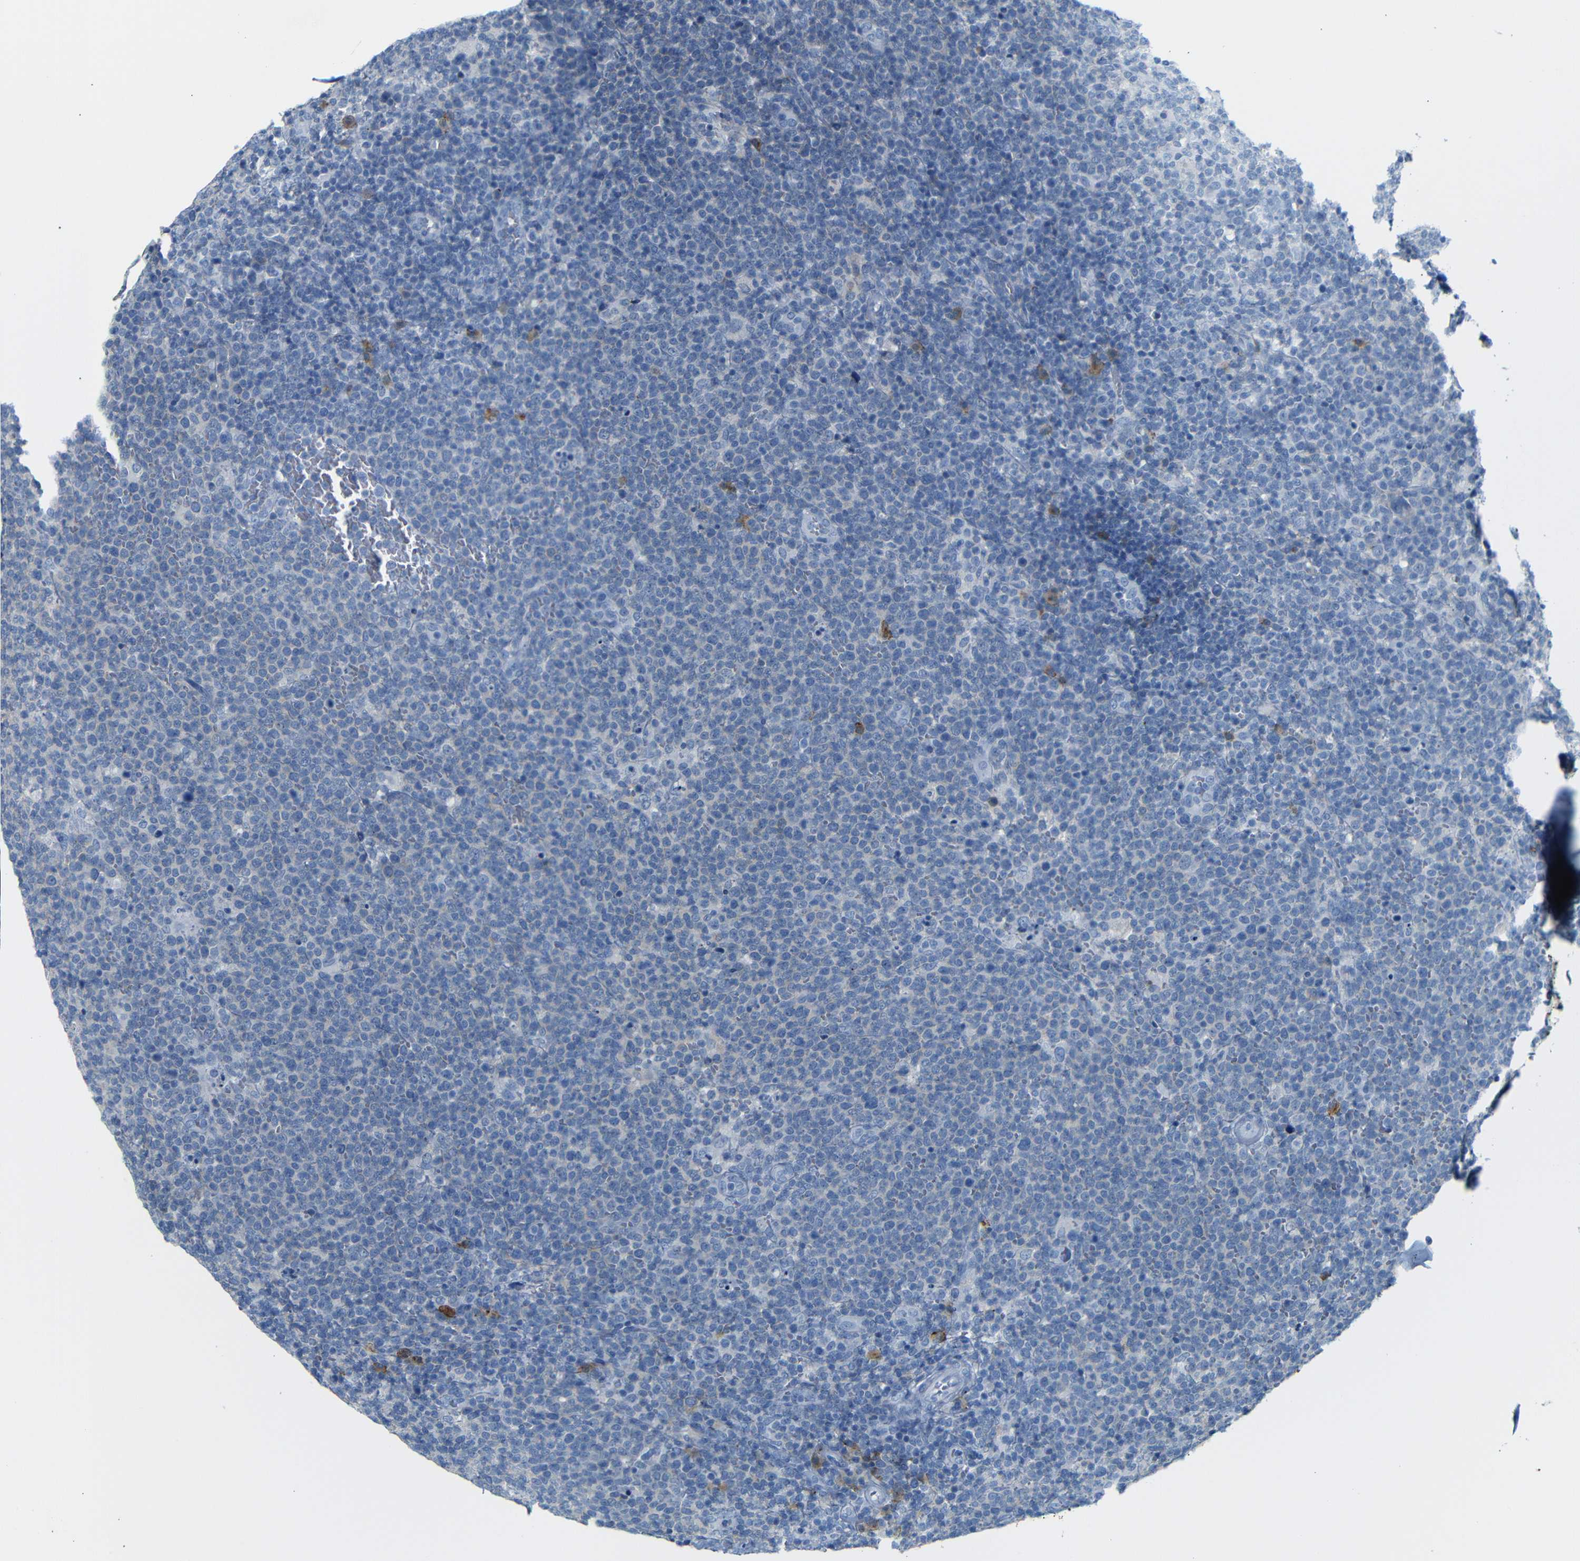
{"staining": {"intensity": "negative", "quantity": "none", "location": "none"}, "tissue": "lymphoma", "cell_type": "Tumor cells", "image_type": "cancer", "snomed": [{"axis": "morphology", "description": "Malignant lymphoma, non-Hodgkin's type, High grade"}, {"axis": "topography", "description": "Lymph node"}], "caption": "Photomicrograph shows no significant protein staining in tumor cells of lymphoma.", "gene": "FCRL1", "patient": {"sex": "male", "age": 61}}